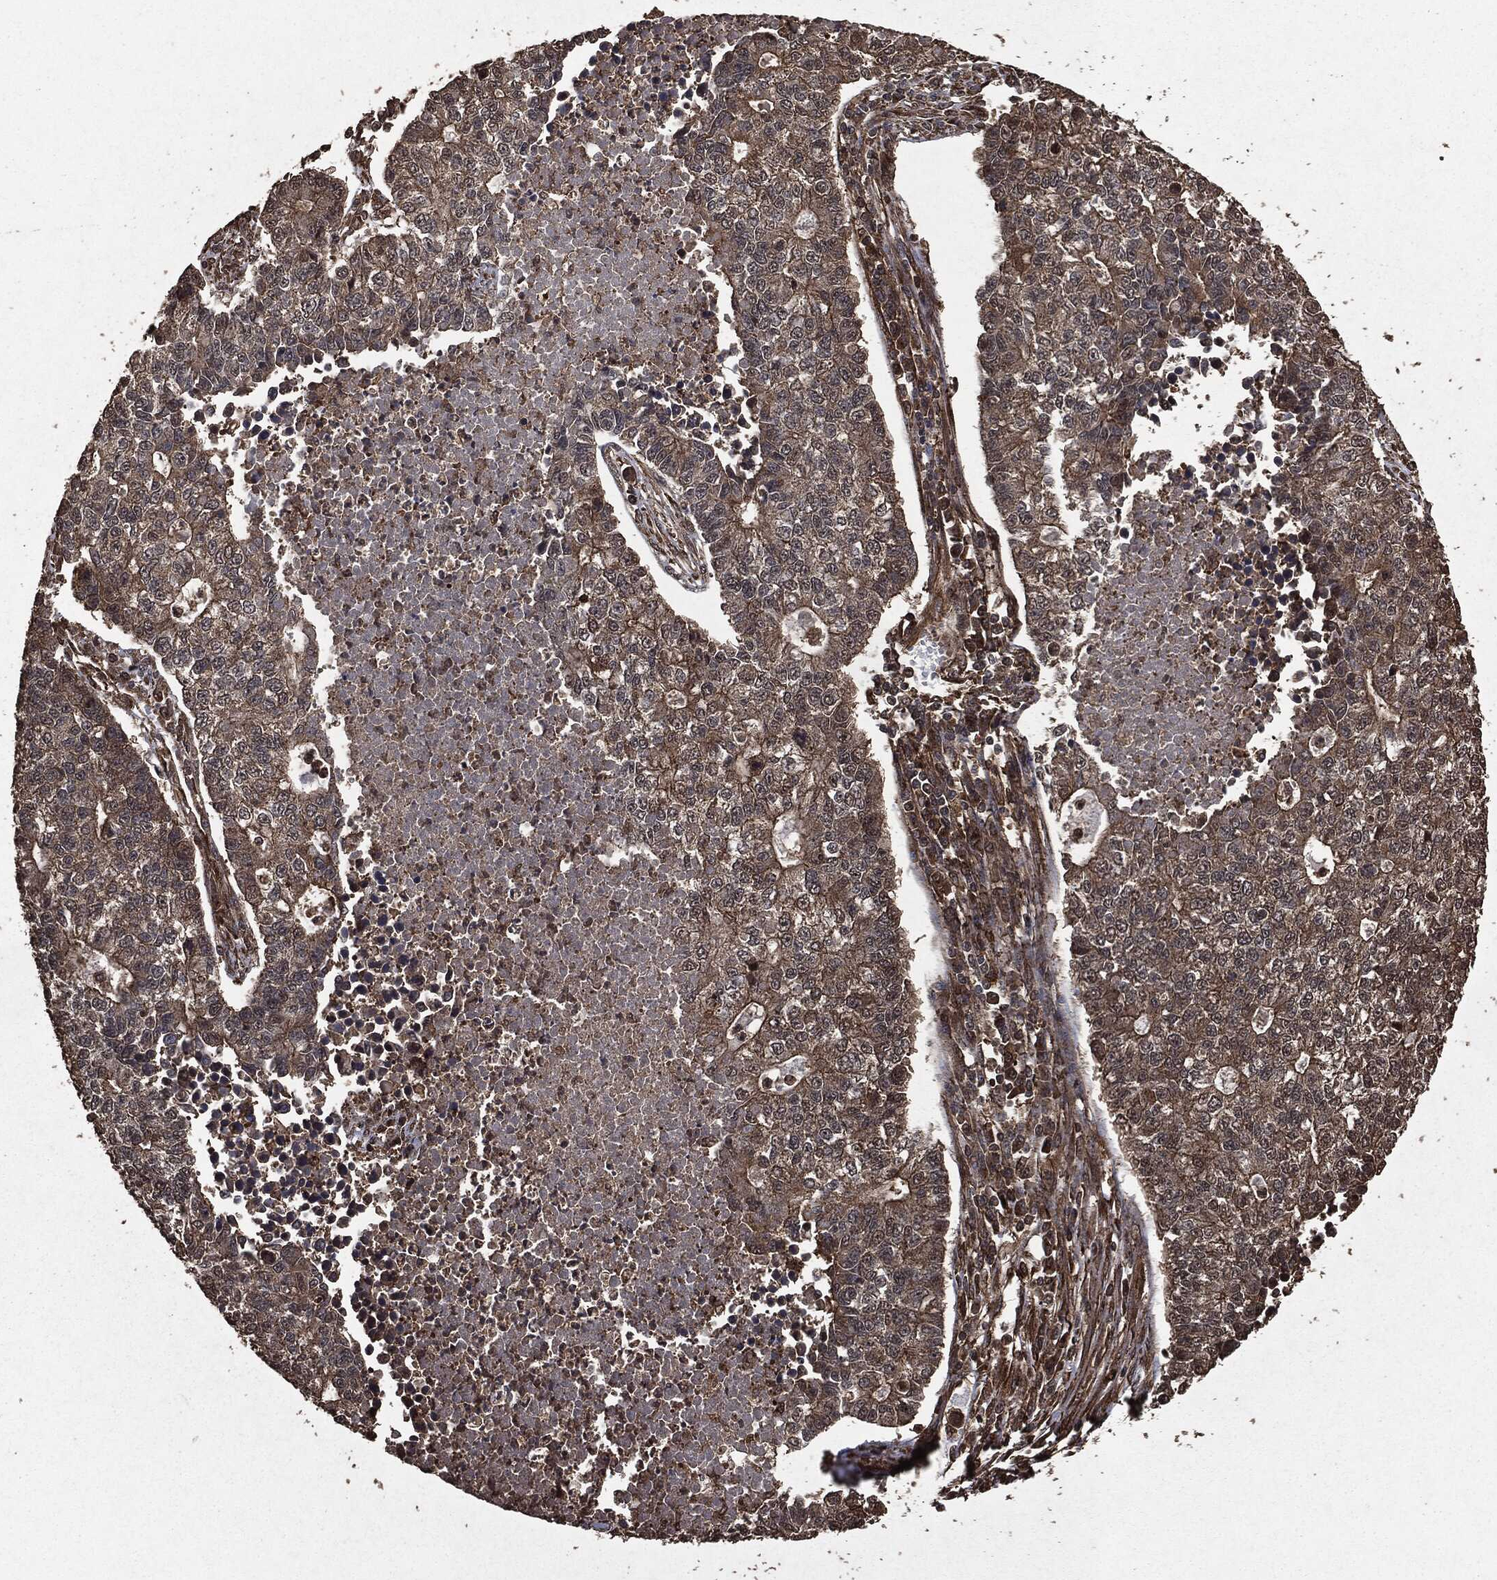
{"staining": {"intensity": "moderate", "quantity": "<25%", "location": "cytoplasmic/membranous"}, "tissue": "lung cancer", "cell_type": "Tumor cells", "image_type": "cancer", "snomed": [{"axis": "morphology", "description": "Adenocarcinoma, NOS"}, {"axis": "topography", "description": "Lung"}], "caption": "Immunohistochemical staining of lung cancer (adenocarcinoma) shows low levels of moderate cytoplasmic/membranous protein staining in about <25% of tumor cells.", "gene": "HRAS", "patient": {"sex": "male", "age": 57}}